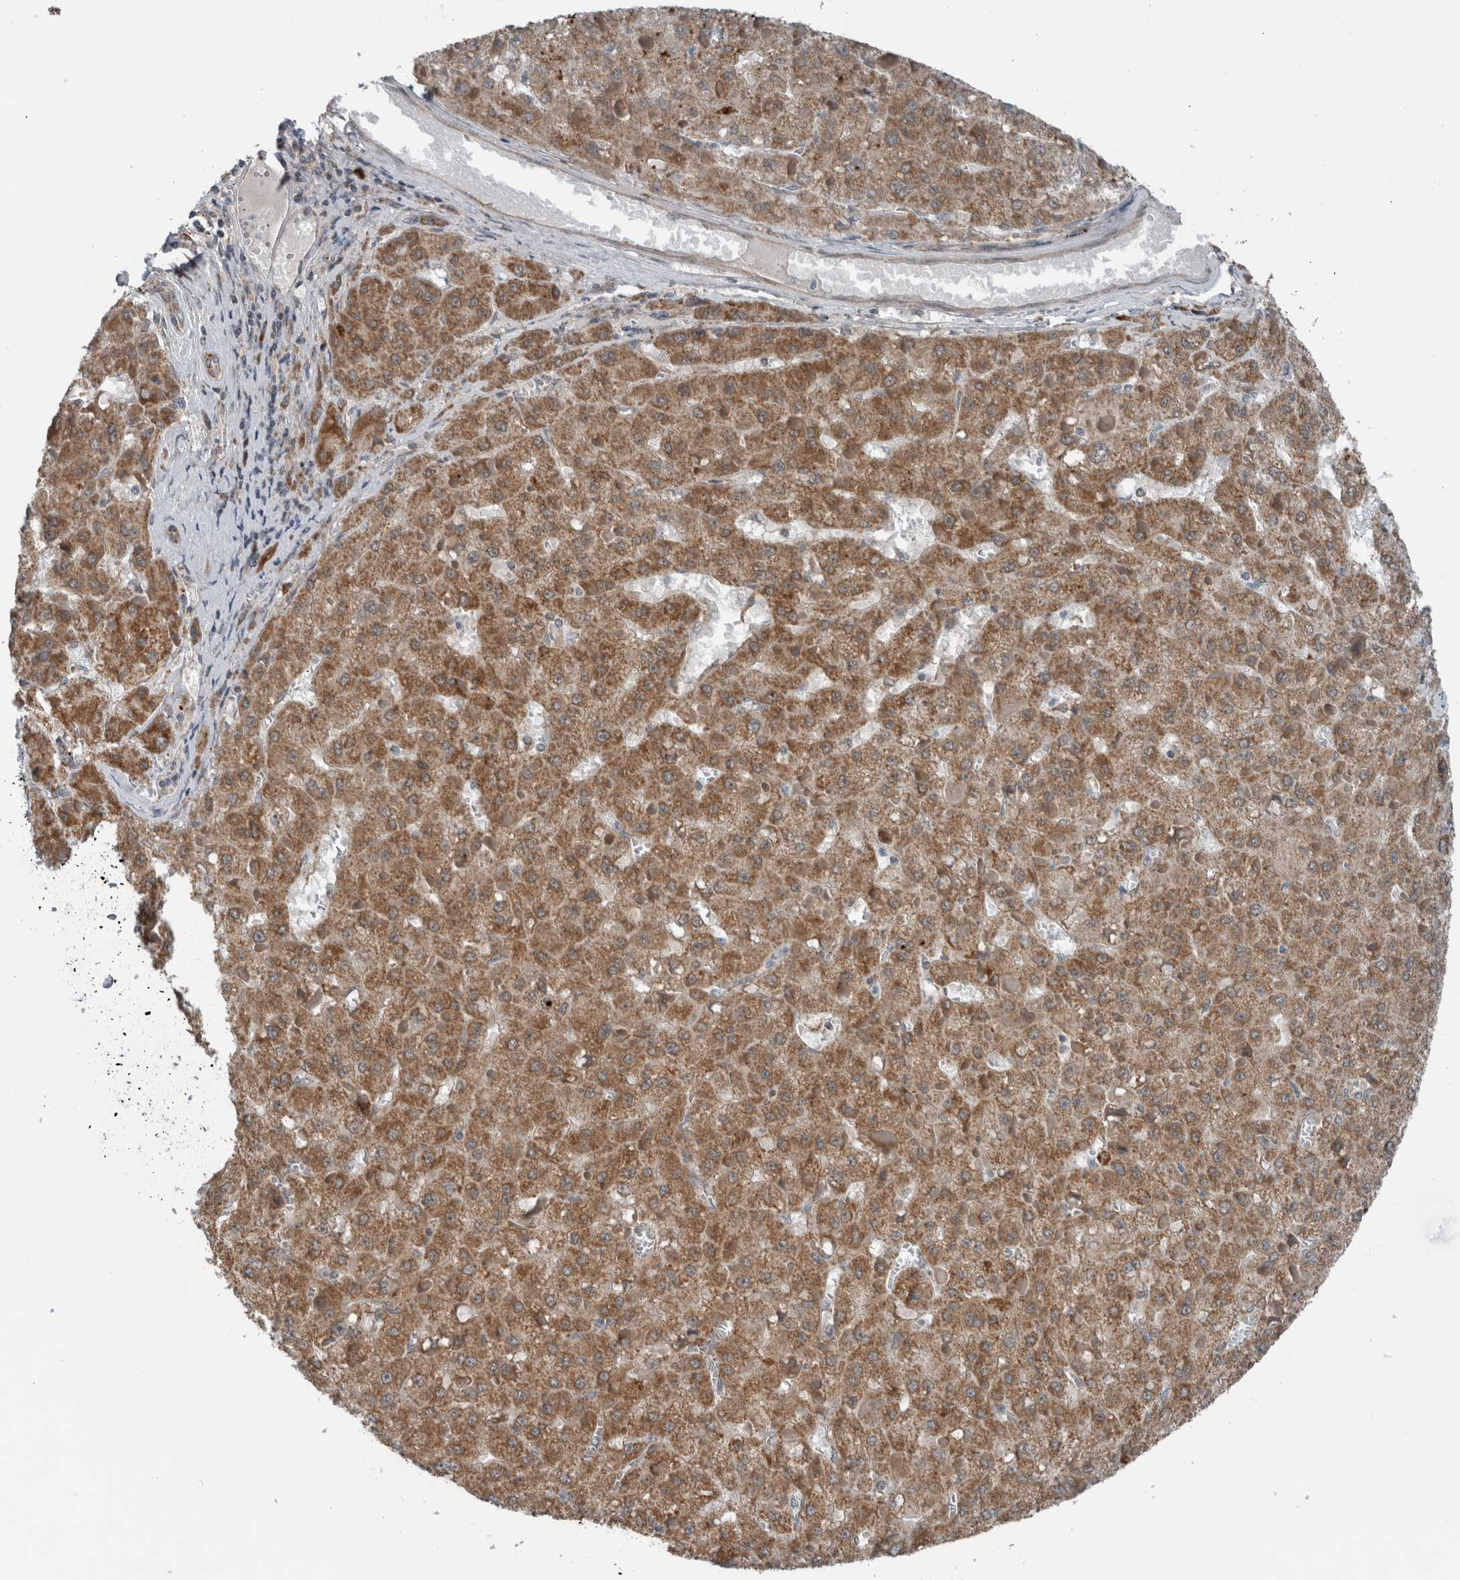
{"staining": {"intensity": "moderate", "quantity": ">75%", "location": "cytoplasmic/membranous"}, "tissue": "liver cancer", "cell_type": "Tumor cells", "image_type": "cancer", "snomed": [{"axis": "morphology", "description": "Carcinoma, Hepatocellular, NOS"}, {"axis": "topography", "description": "Liver"}], "caption": "Protein expression analysis of liver cancer (hepatocellular carcinoma) exhibits moderate cytoplasmic/membranous expression in about >75% of tumor cells.", "gene": "GBA2", "patient": {"sex": "female", "age": 73}}